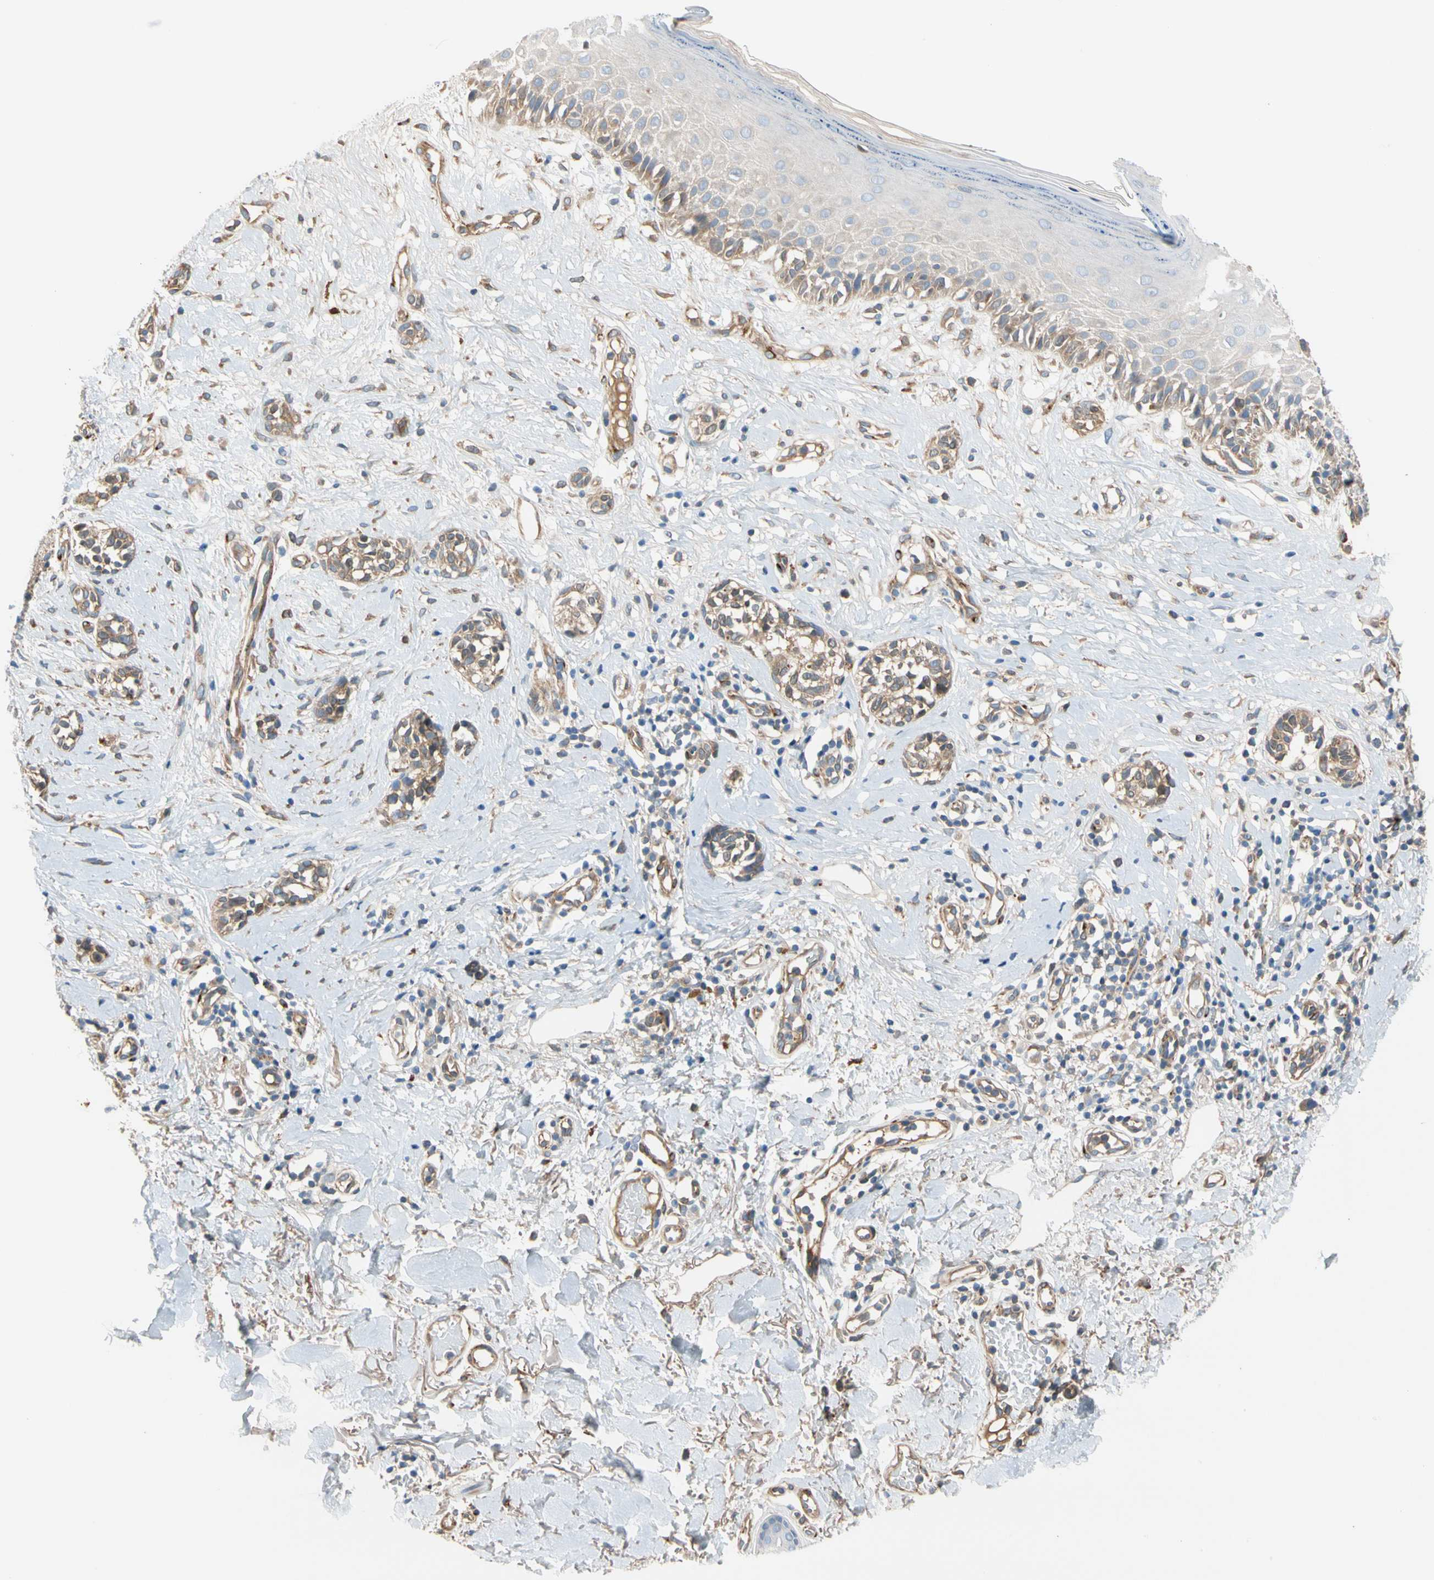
{"staining": {"intensity": "moderate", "quantity": ">75%", "location": "cytoplasmic/membranous"}, "tissue": "melanoma", "cell_type": "Tumor cells", "image_type": "cancer", "snomed": [{"axis": "morphology", "description": "Malignant melanoma, NOS"}, {"axis": "topography", "description": "Skin"}], "caption": "Malignant melanoma tissue displays moderate cytoplasmic/membranous positivity in approximately >75% of tumor cells", "gene": "ENTREP3", "patient": {"sex": "male", "age": 64}}